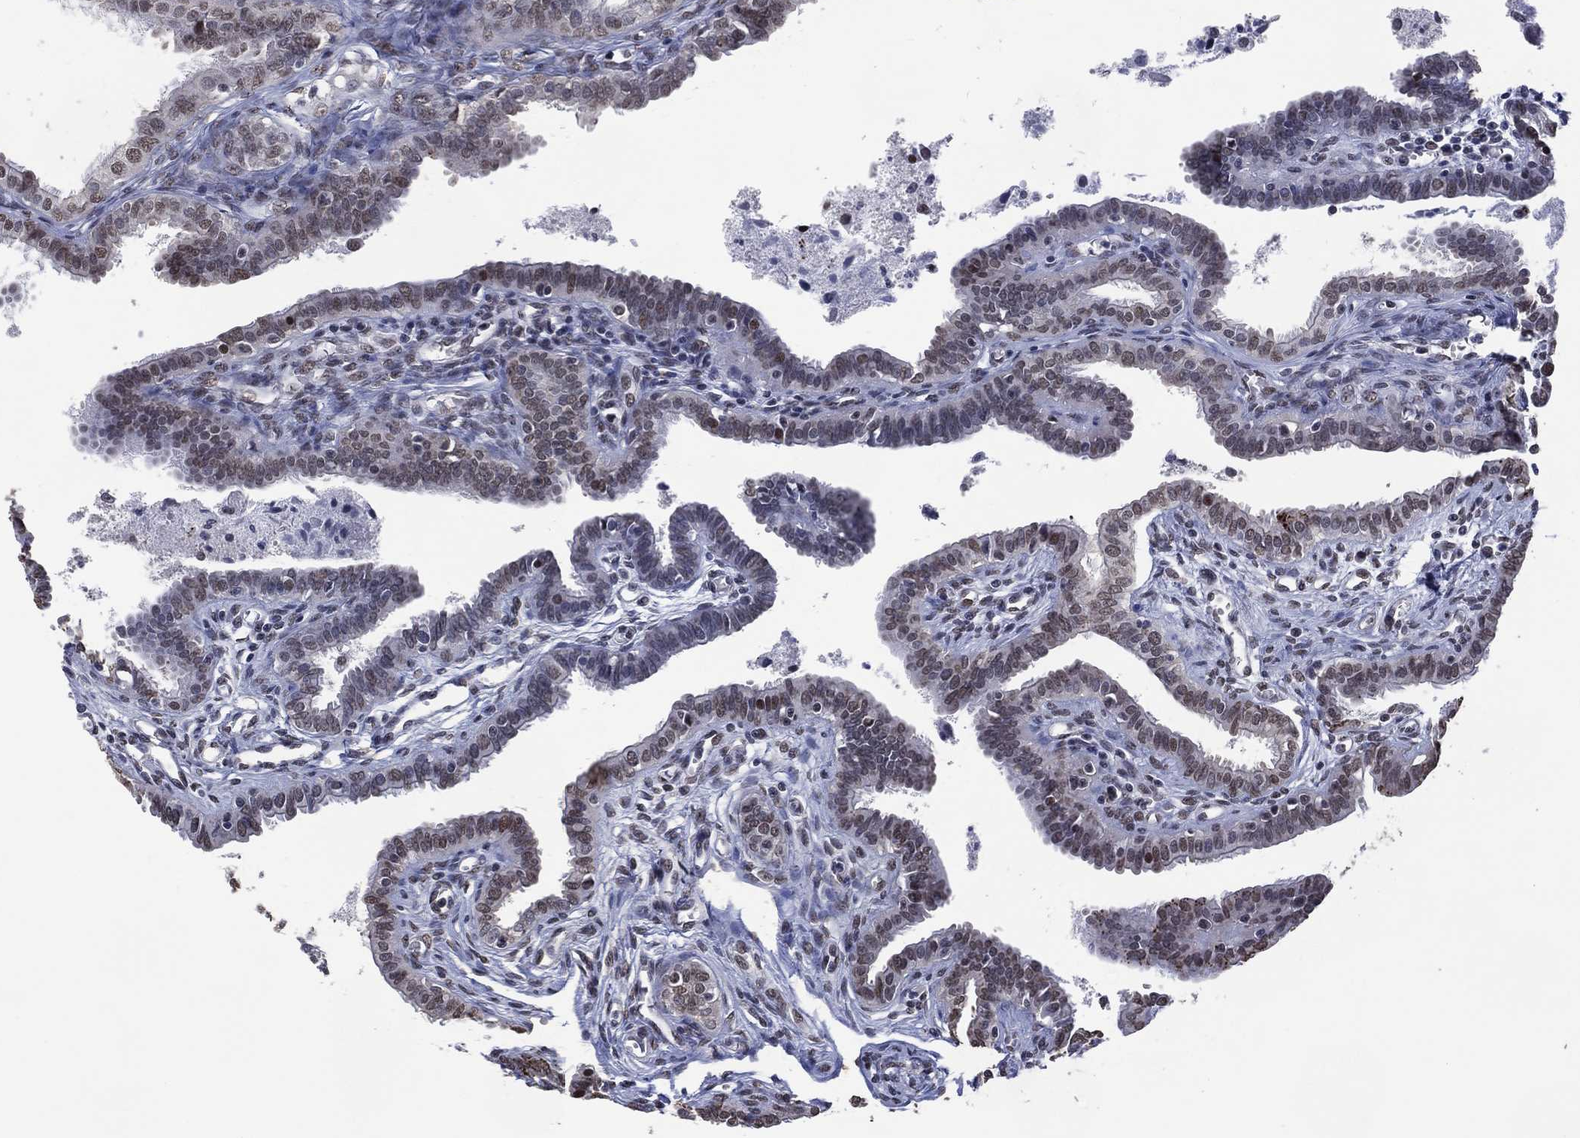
{"staining": {"intensity": "moderate", "quantity": "25%-75%", "location": "nuclear"}, "tissue": "fallopian tube", "cell_type": "Glandular cells", "image_type": "normal", "snomed": [{"axis": "morphology", "description": "Normal tissue, NOS"}, {"axis": "morphology", "description": "Carcinoma, endometroid"}, {"axis": "topography", "description": "Fallopian tube"}, {"axis": "topography", "description": "Ovary"}], "caption": "High-magnification brightfield microscopy of unremarkable fallopian tube stained with DAB (brown) and counterstained with hematoxylin (blue). glandular cells exhibit moderate nuclear expression is identified in about25%-75% of cells.", "gene": "EHMT1", "patient": {"sex": "female", "age": 42}}